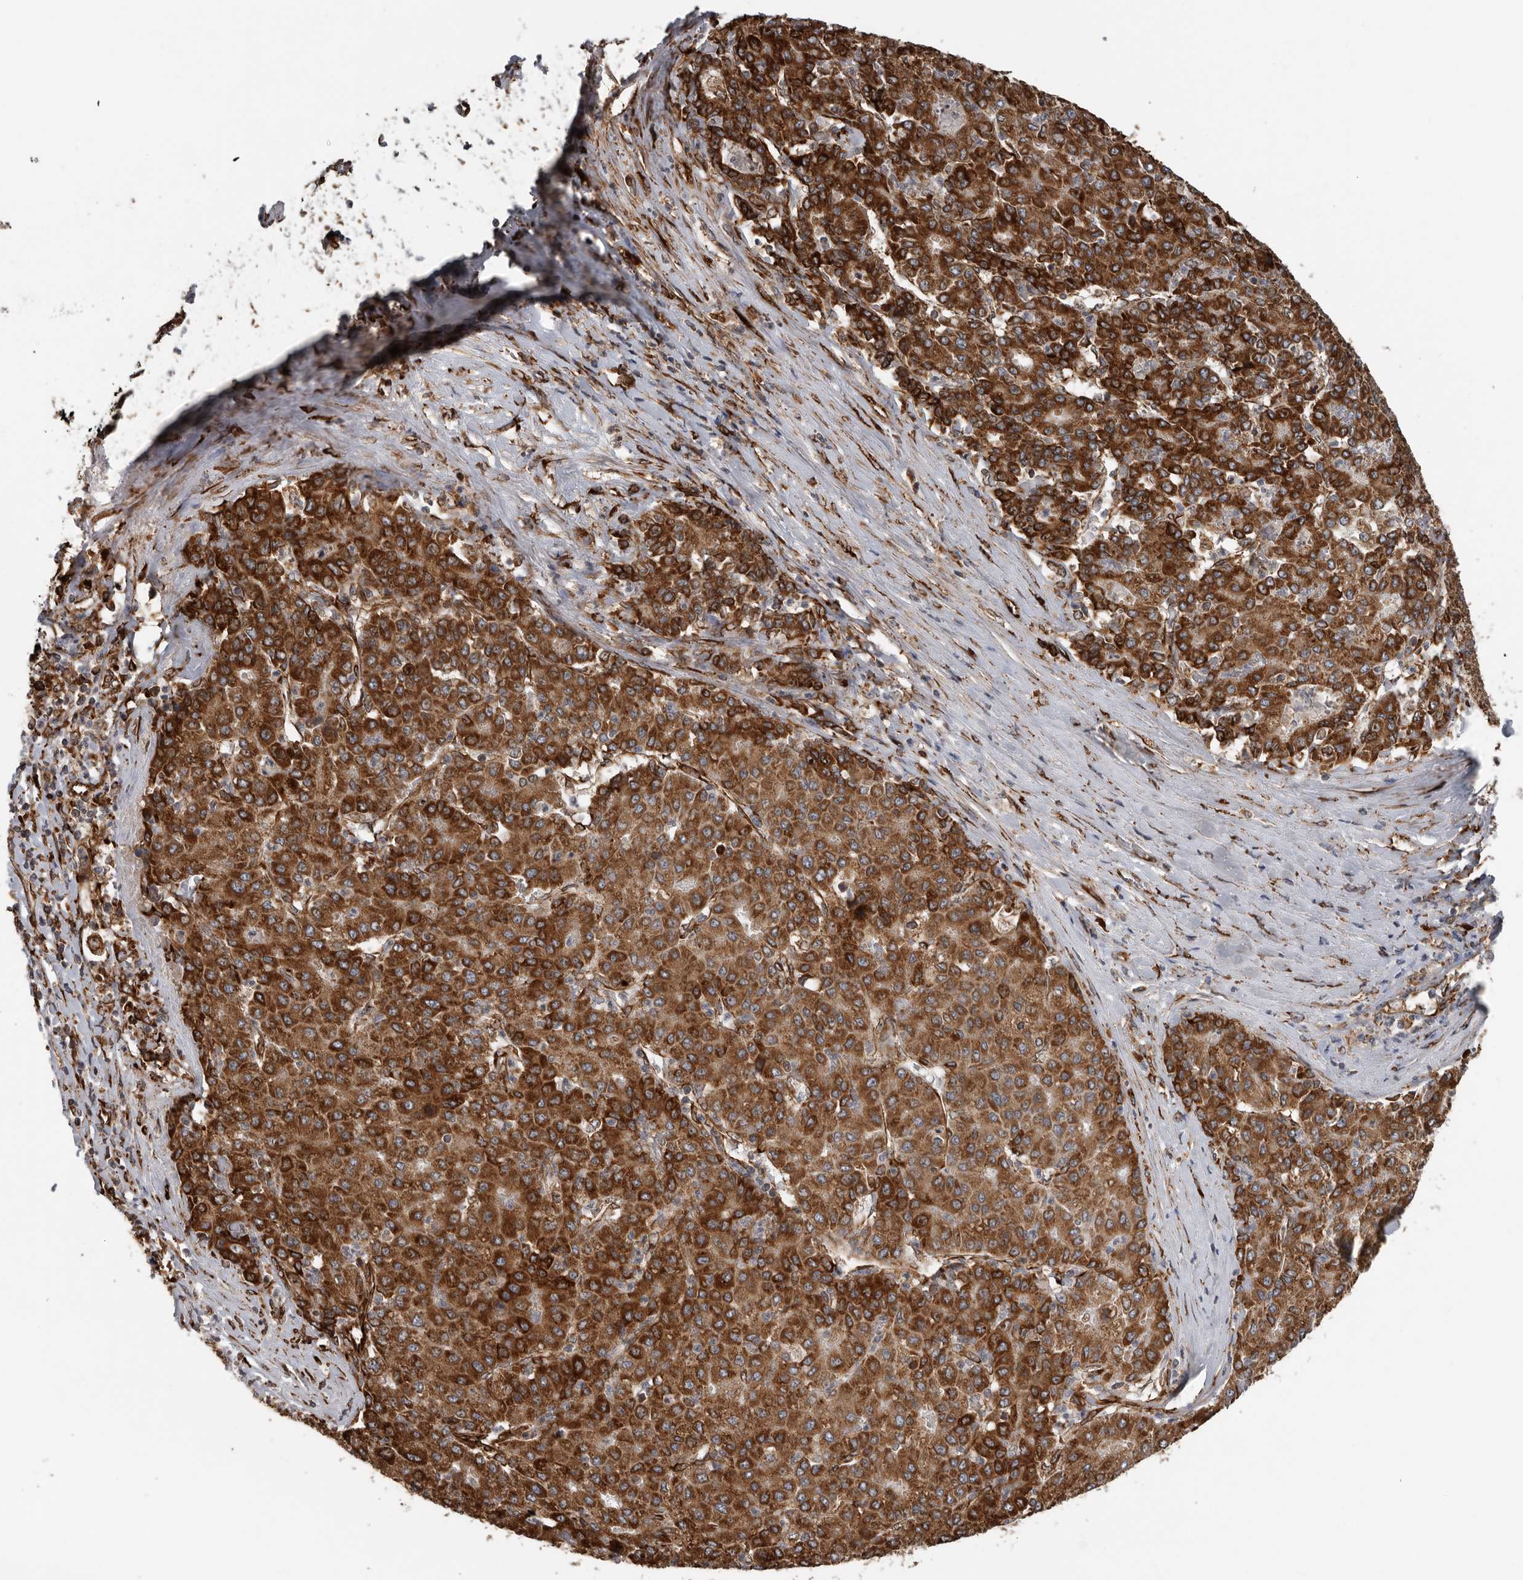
{"staining": {"intensity": "strong", "quantity": ">75%", "location": "cytoplasmic/membranous"}, "tissue": "liver cancer", "cell_type": "Tumor cells", "image_type": "cancer", "snomed": [{"axis": "morphology", "description": "Carcinoma, Hepatocellular, NOS"}, {"axis": "topography", "description": "Liver"}], "caption": "A brown stain labels strong cytoplasmic/membranous expression of a protein in hepatocellular carcinoma (liver) tumor cells. Nuclei are stained in blue.", "gene": "CEP350", "patient": {"sex": "male", "age": 65}}